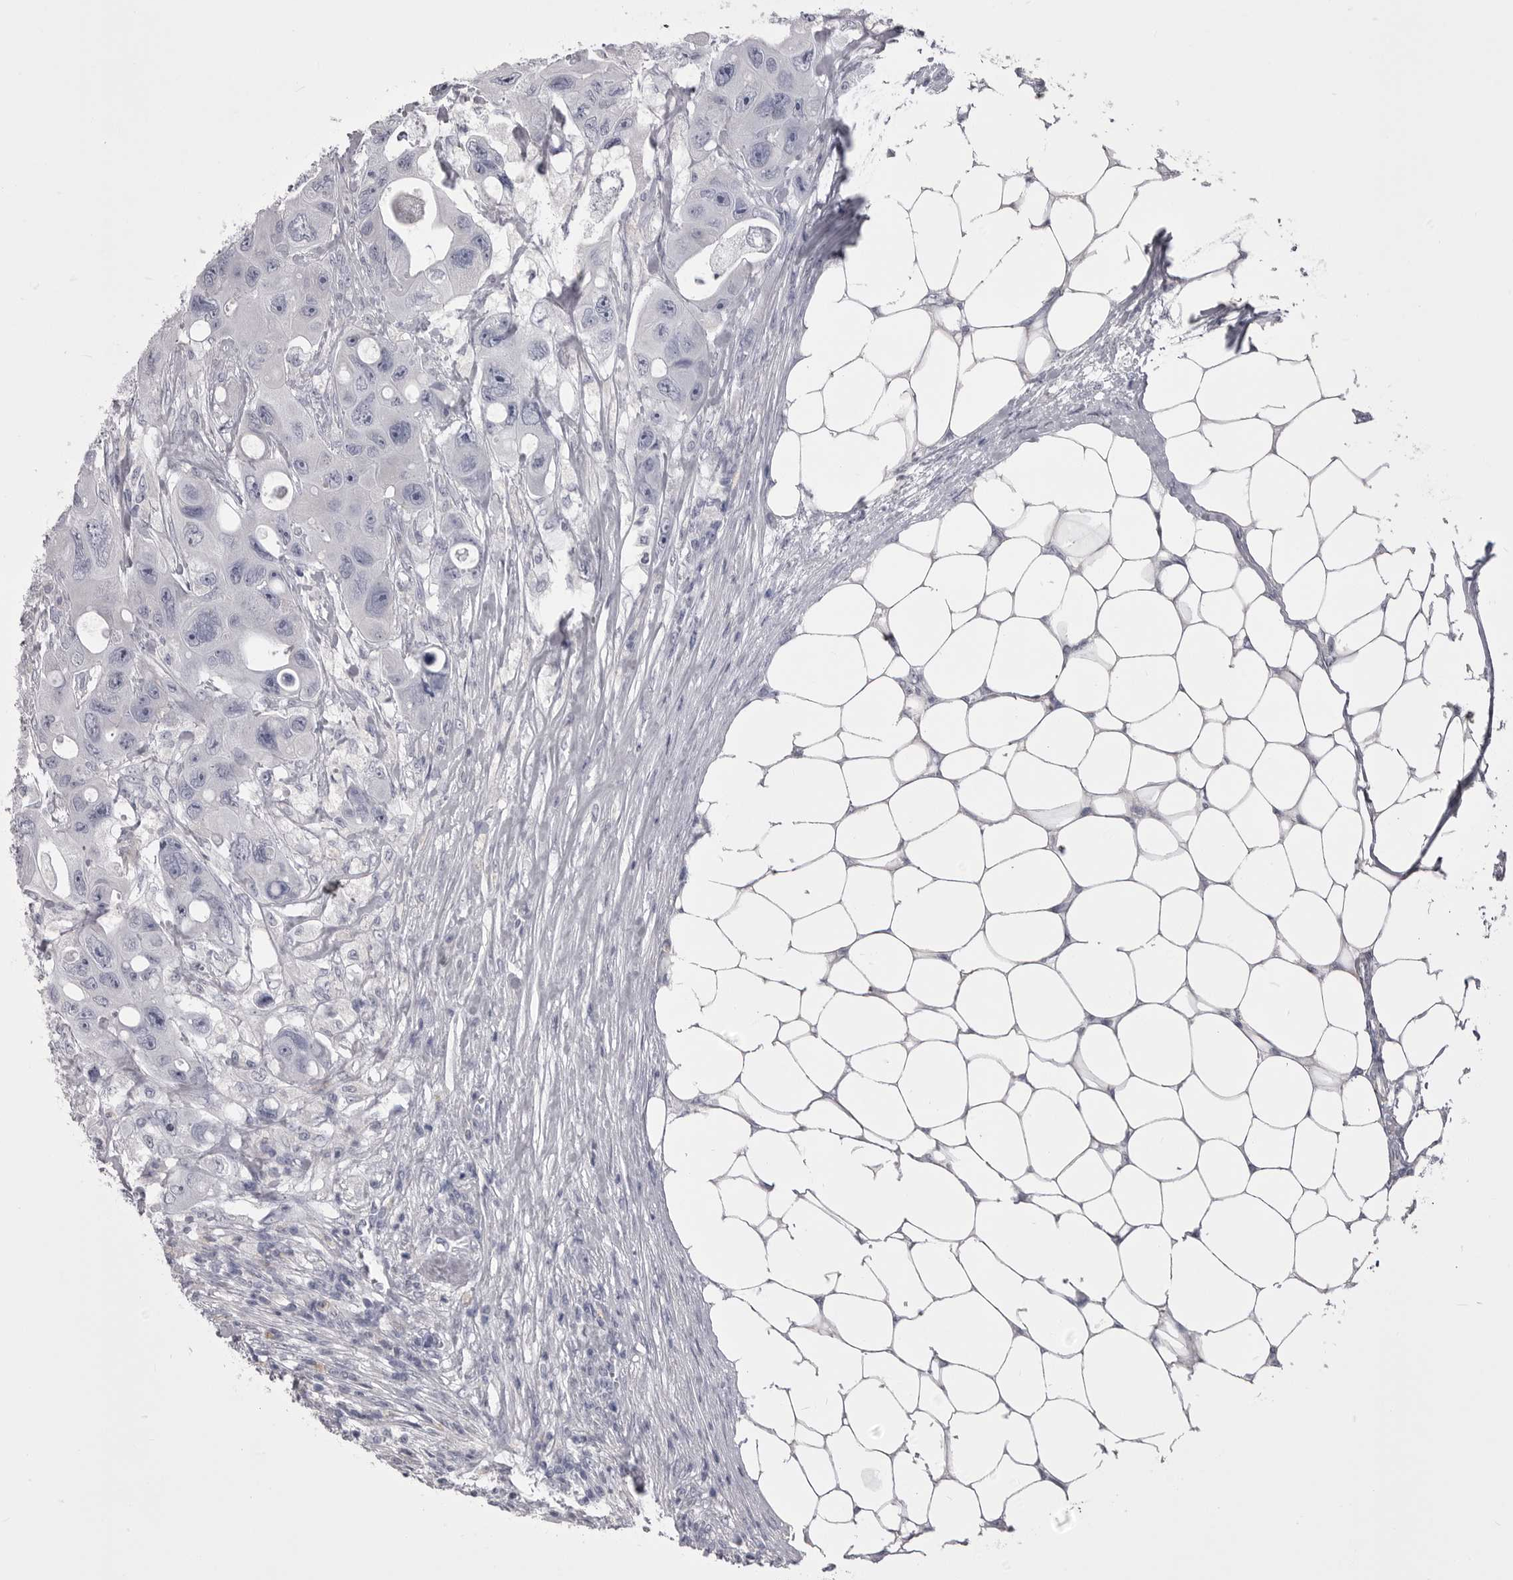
{"staining": {"intensity": "negative", "quantity": "none", "location": "none"}, "tissue": "colorectal cancer", "cell_type": "Tumor cells", "image_type": "cancer", "snomed": [{"axis": "morphology", "description": "Adenocarcinoma, NOS"}, {"axis": "topography", "description": "Colon"}], "caption": "Human colorectal cancer (adenocarcinoma) stained for a protein using immunohistochemistry (IHC) exhibits no expression in tumor cells.", "gene": "ANK2", "patient": {"sex": "female", "age": 46}}